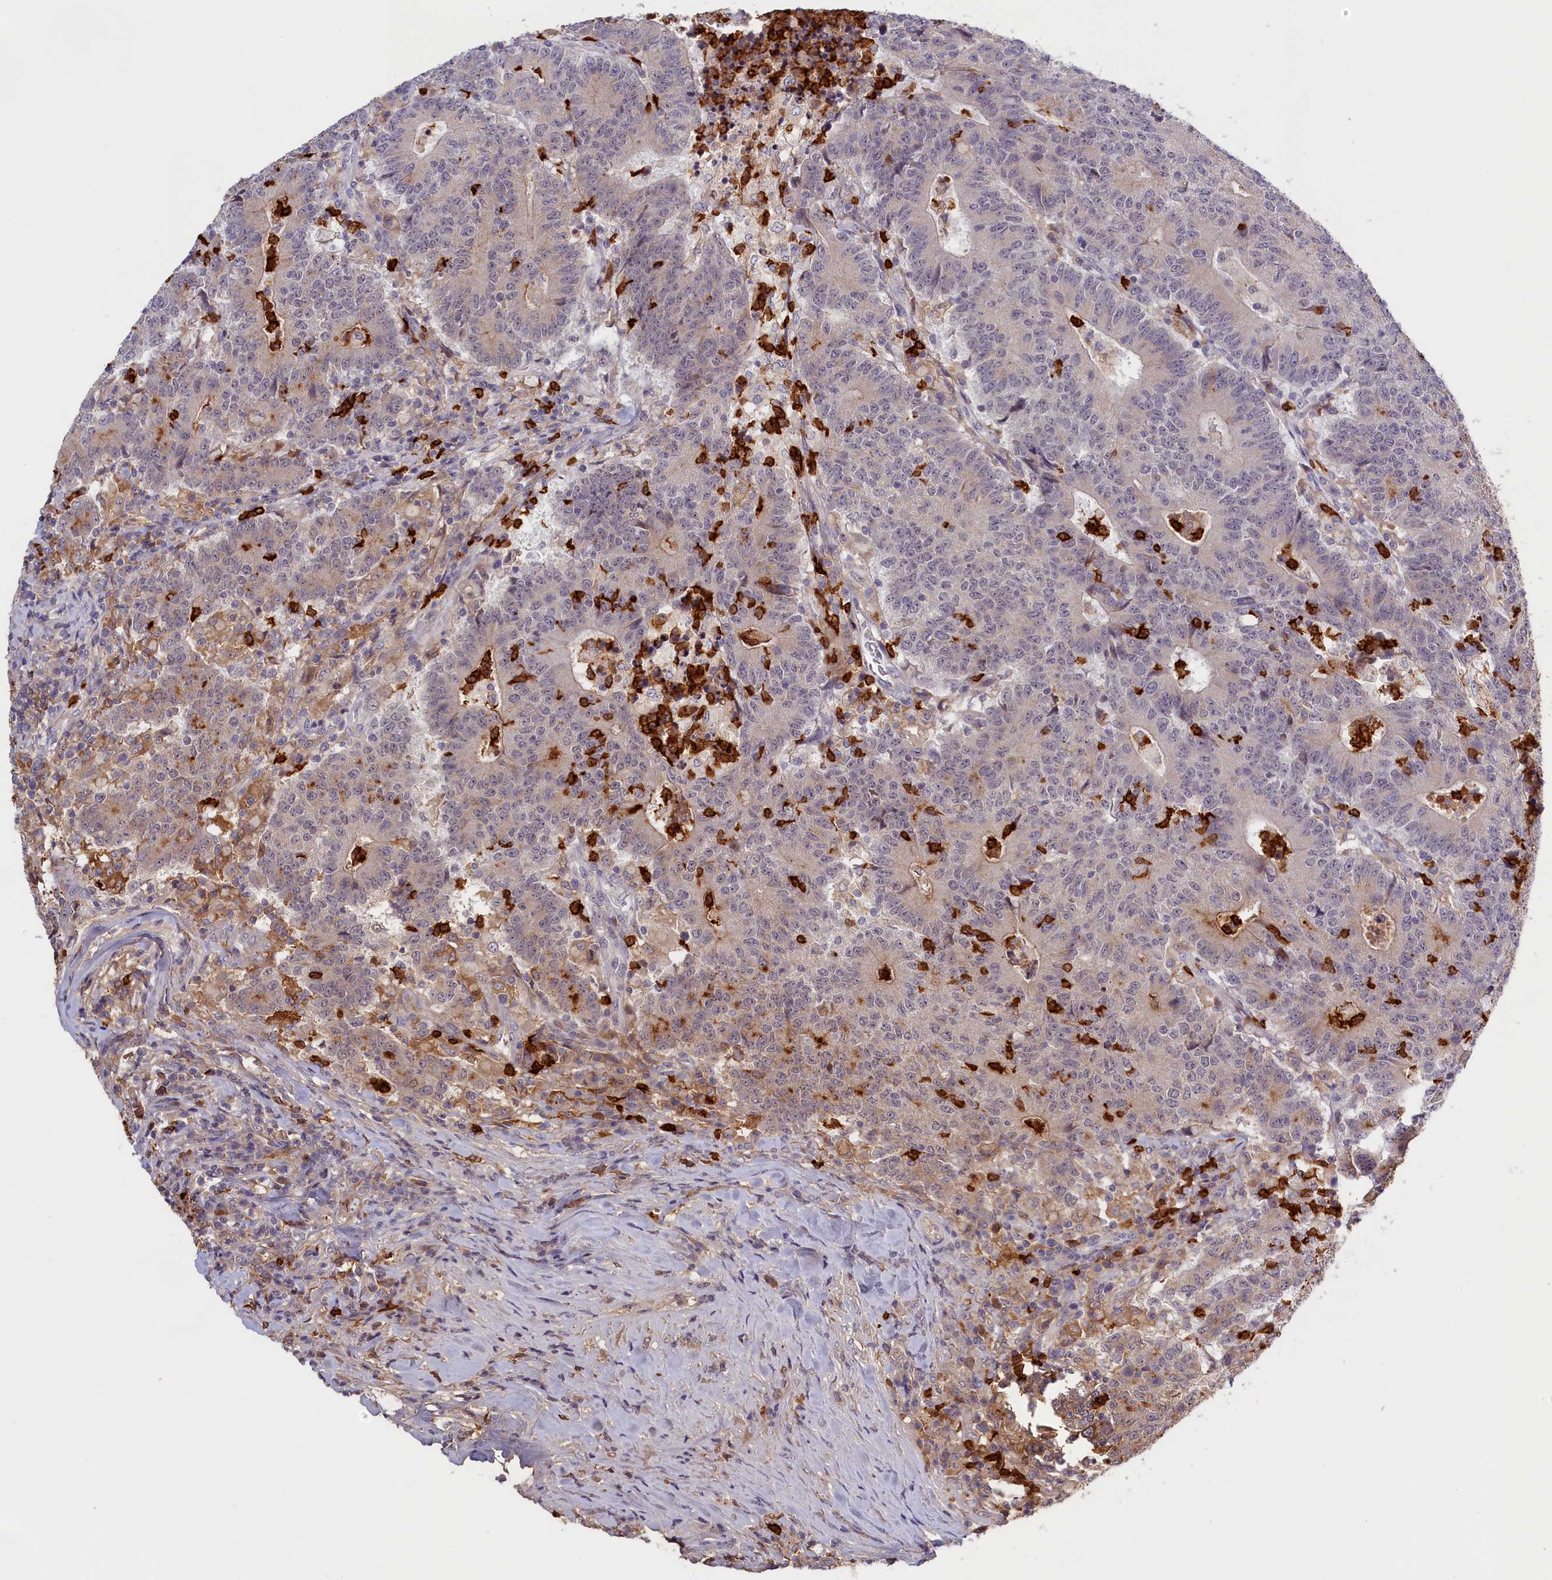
{"staining": {"intensity": "weak", "quantity": "<25%", "location": "cytoplasmic/membranous"}, "tissue": "colorectal cancer", "cell_type": "Tumor cells", "image_type": "cancer", "snomed": [{"axis": "morphology", "description": "Adenocarcinoma, NOS"}, {"axis": "topography", "description": "Colon"}], "caption": "Tumor cells are negative for brown protein staining in colorectal cancer (adenocarcinoma).", "gene": "ADGRD1", "patient": {"sex": "female", "age": 75}}